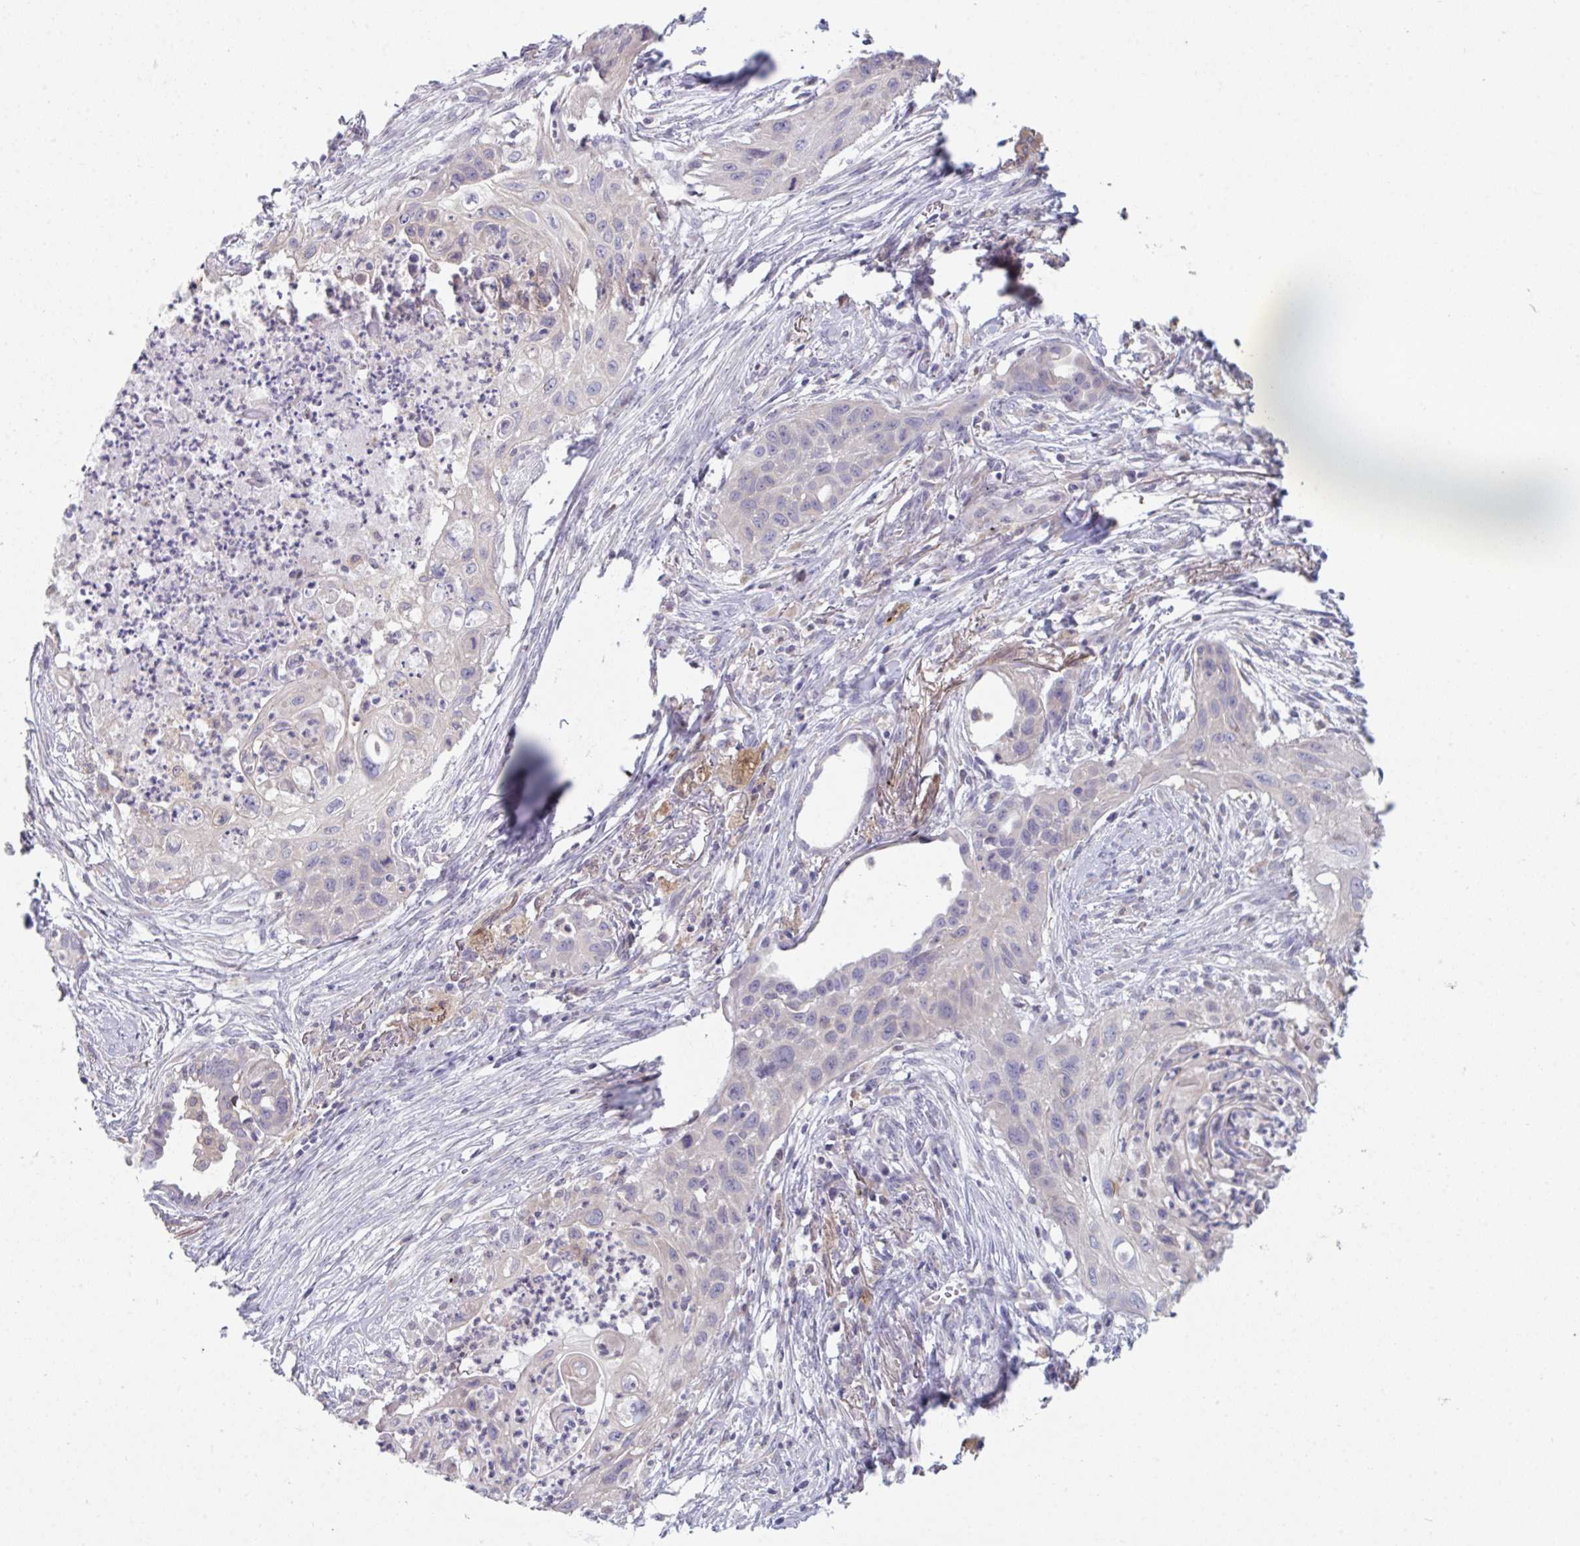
{"staining": {"intensity": "negative", "quantity": "none", "location": "none"}, "tissue": "lung cancer", "cell_type": "Tumor cells", "image_type": "cancer", "snomed": [{"axis": "morphology", "description": "Squamous cell carcinoma, NOS"}, {"axis": "topography", "description": "Lung"}], "caption": "A micrograph of lung squamous cell carcinoma stained for a protein displays no brown staining in tumor cells.", "gene": "PTPRD", "patient": {"sex": "male", "age": 71}}